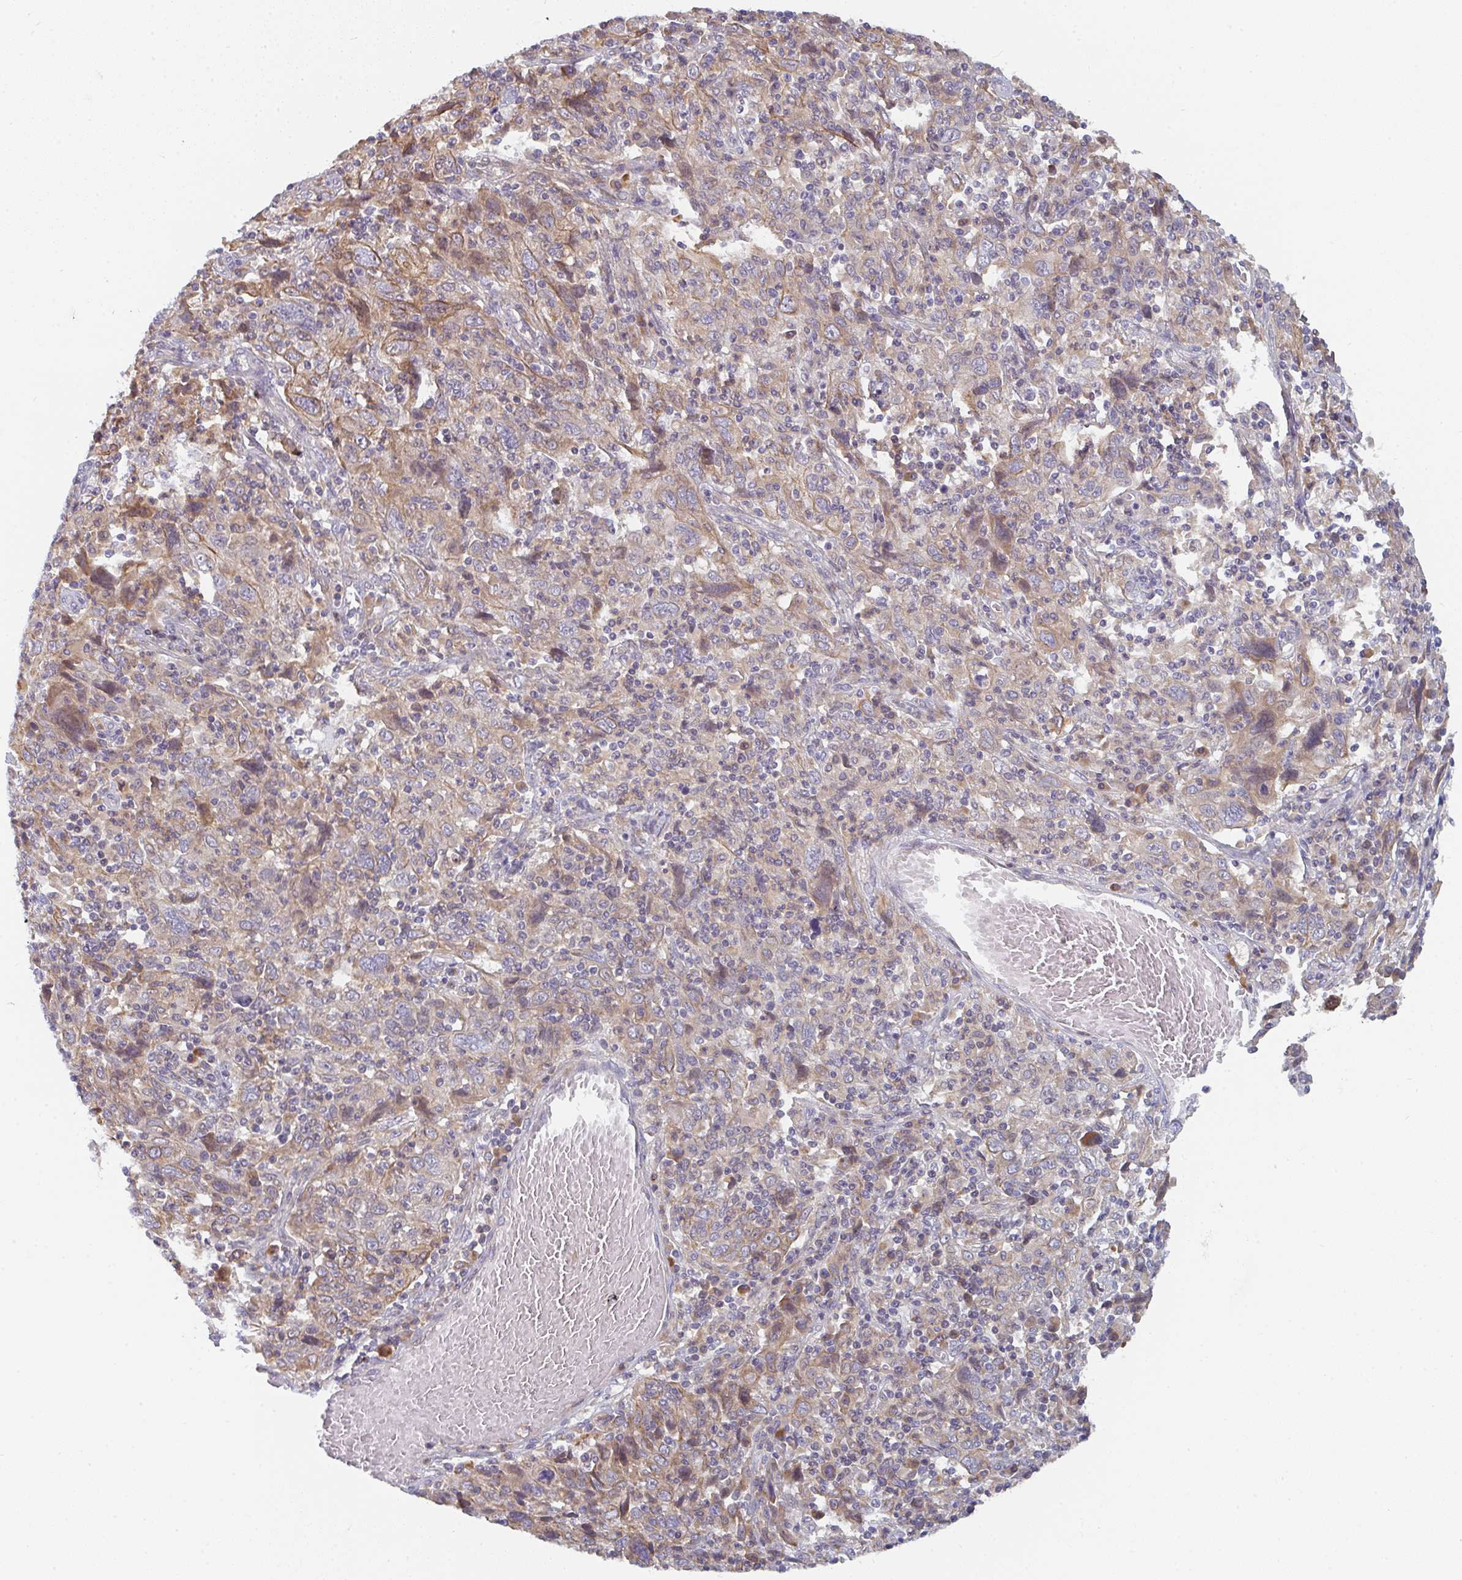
{"staining": {"intensity": "moderate", "quantity": "<25%", "location": "cytoplasmic/membranous,nuclear"}, "tissue": "cervical cancer", "cell_type": "Tumor cells", "image_type": "cancer", "snomed": [{"axis": "morphology", "description": "Squamous cell carcinoma, NOS"}, {"axis": "topography", "description": "Cervix"}], "caption": "Immunohistochemical staining of cervical cancer exhibits low levels of moderate cytoplasmic/membranous and nuclear protein expression in about <25% of tumor cells.", "gene": "KLHL33", "patient": {"sex": "female", "age": 46}}